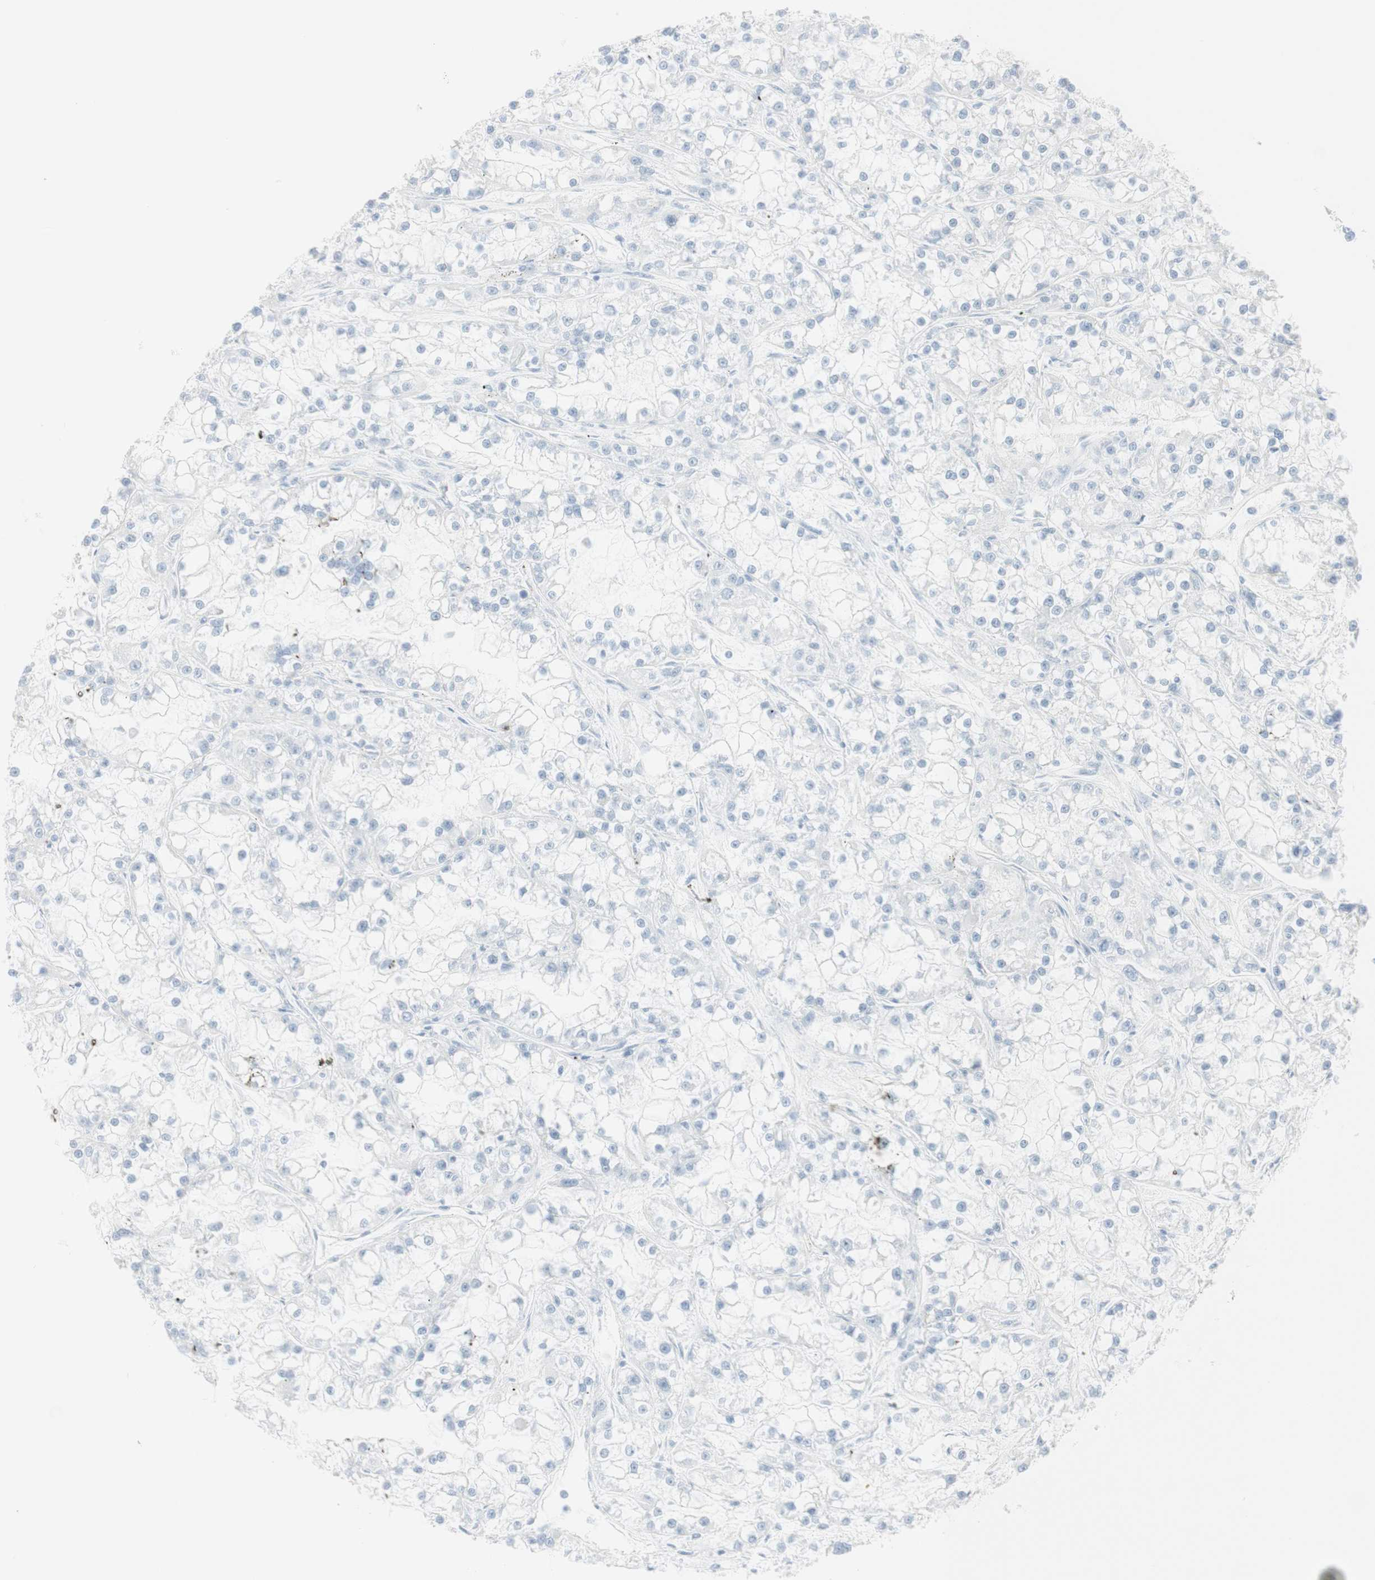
{"staining": {"intensity": "negative", "quantity": "none", "location": "none"}, "tissue": "renal cancer", "cell_type": "Tumor cells", "image_type": "cancer", "snomed": [{"axis": "morphology", "description": "Adenocarcinoma, NOS"}, {"axis": "topography", "description": "Kidney"}], "caption": "The photomicrograph exhibits no staining of tumor cells in renal cancer.", "gene": "NAPSA", "patient": {"sex": "female", "age": 52}}